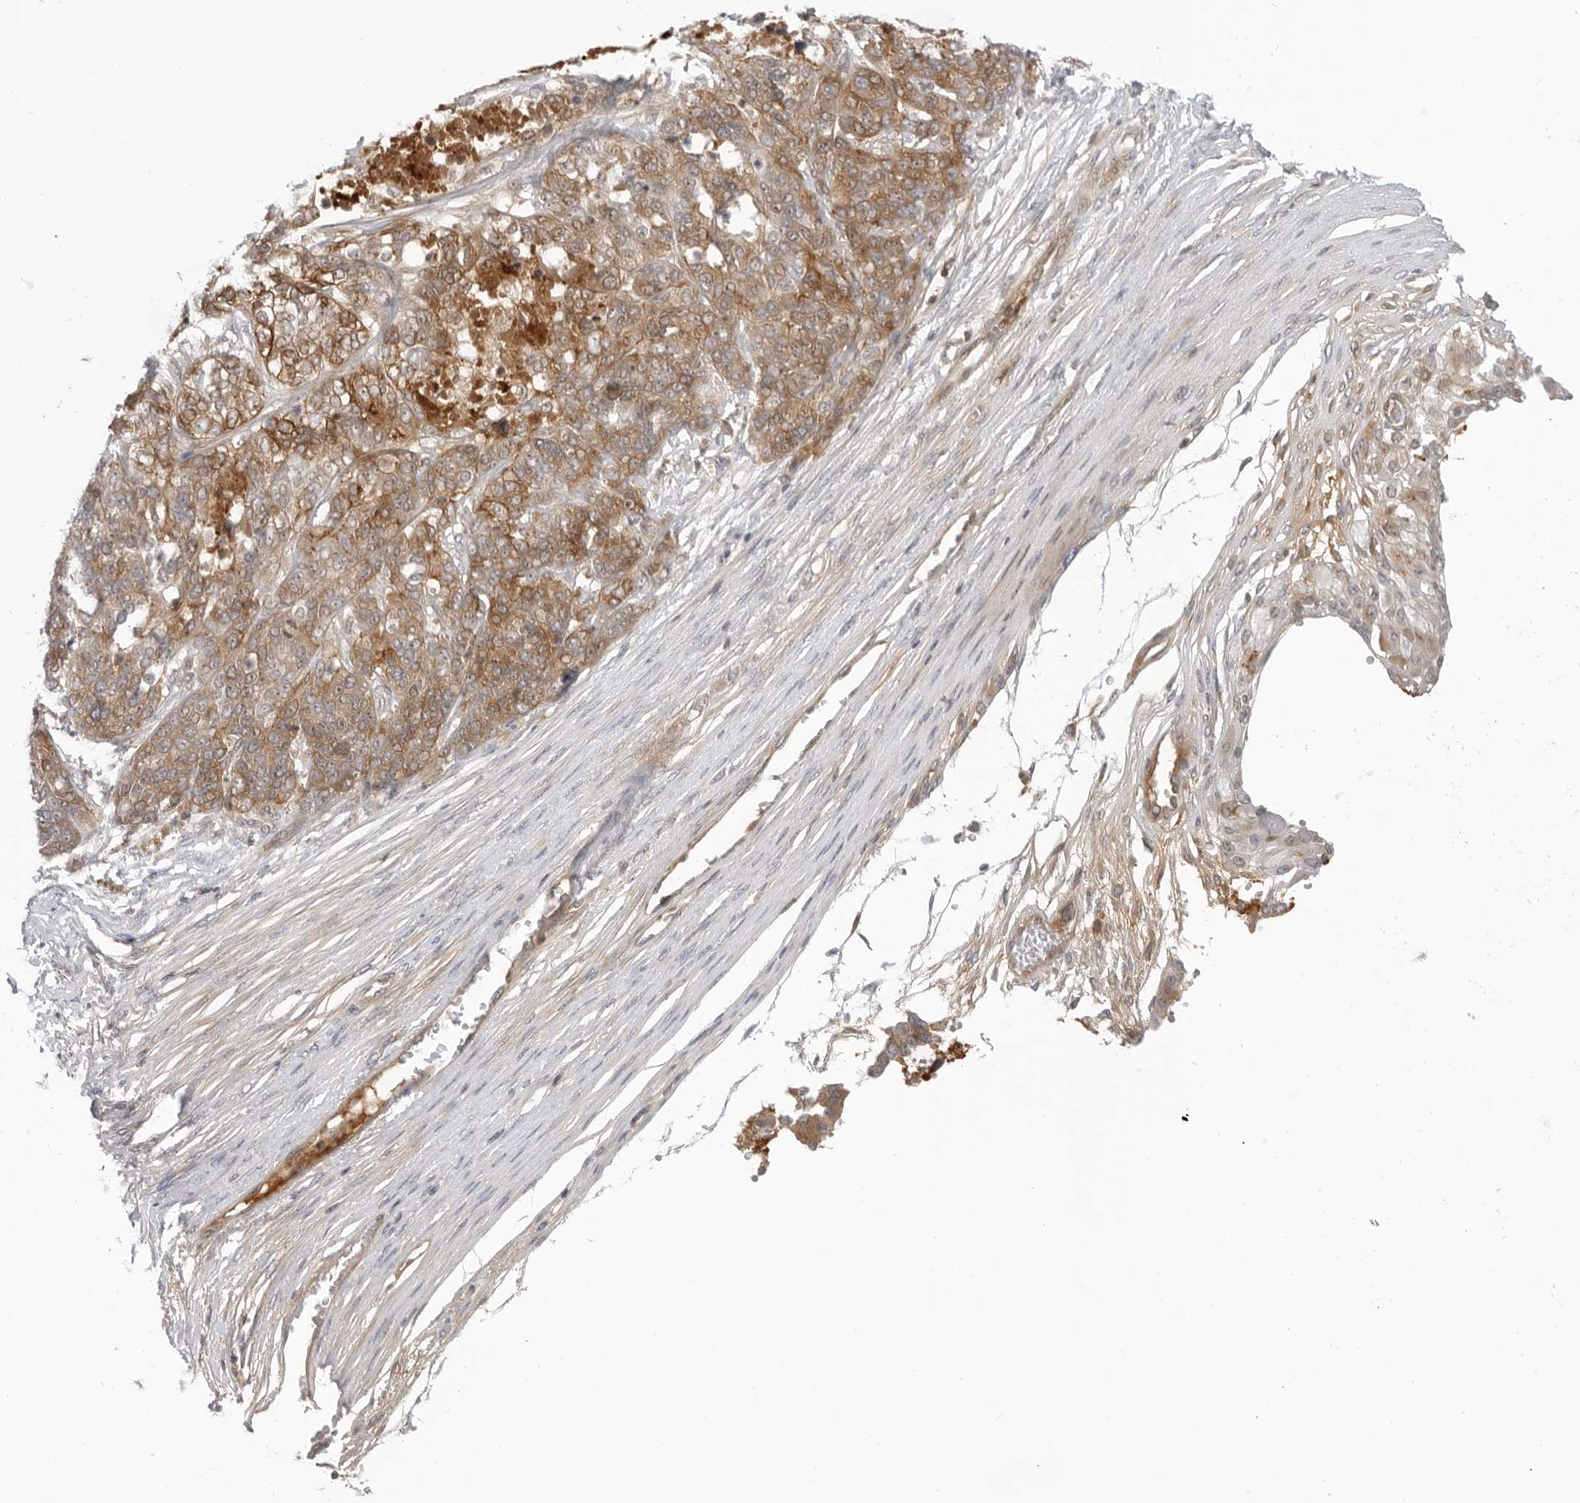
{"staining": {"intensity": "moderate", "quantity": ">75%", "location": "cytoplasmic/membranous"}, "tissue": "ovarian cancer", "cell_type": "Tumor cells", "image_type": "cancer", "snomed": [{"axis": "morphology", "description": "Cystadenocarcinoma, serous, NOS"}, {"axis": "topography", "description": "Ovary"}], "caption": "Moderate cytoplasmic/membranous positivity for a protein is present in approximately >75% of tumor cells of ovarian cancer using immunohistochemistry.", "gene": "SUGCT", "patient": {"sex": "female", "age": 44}}